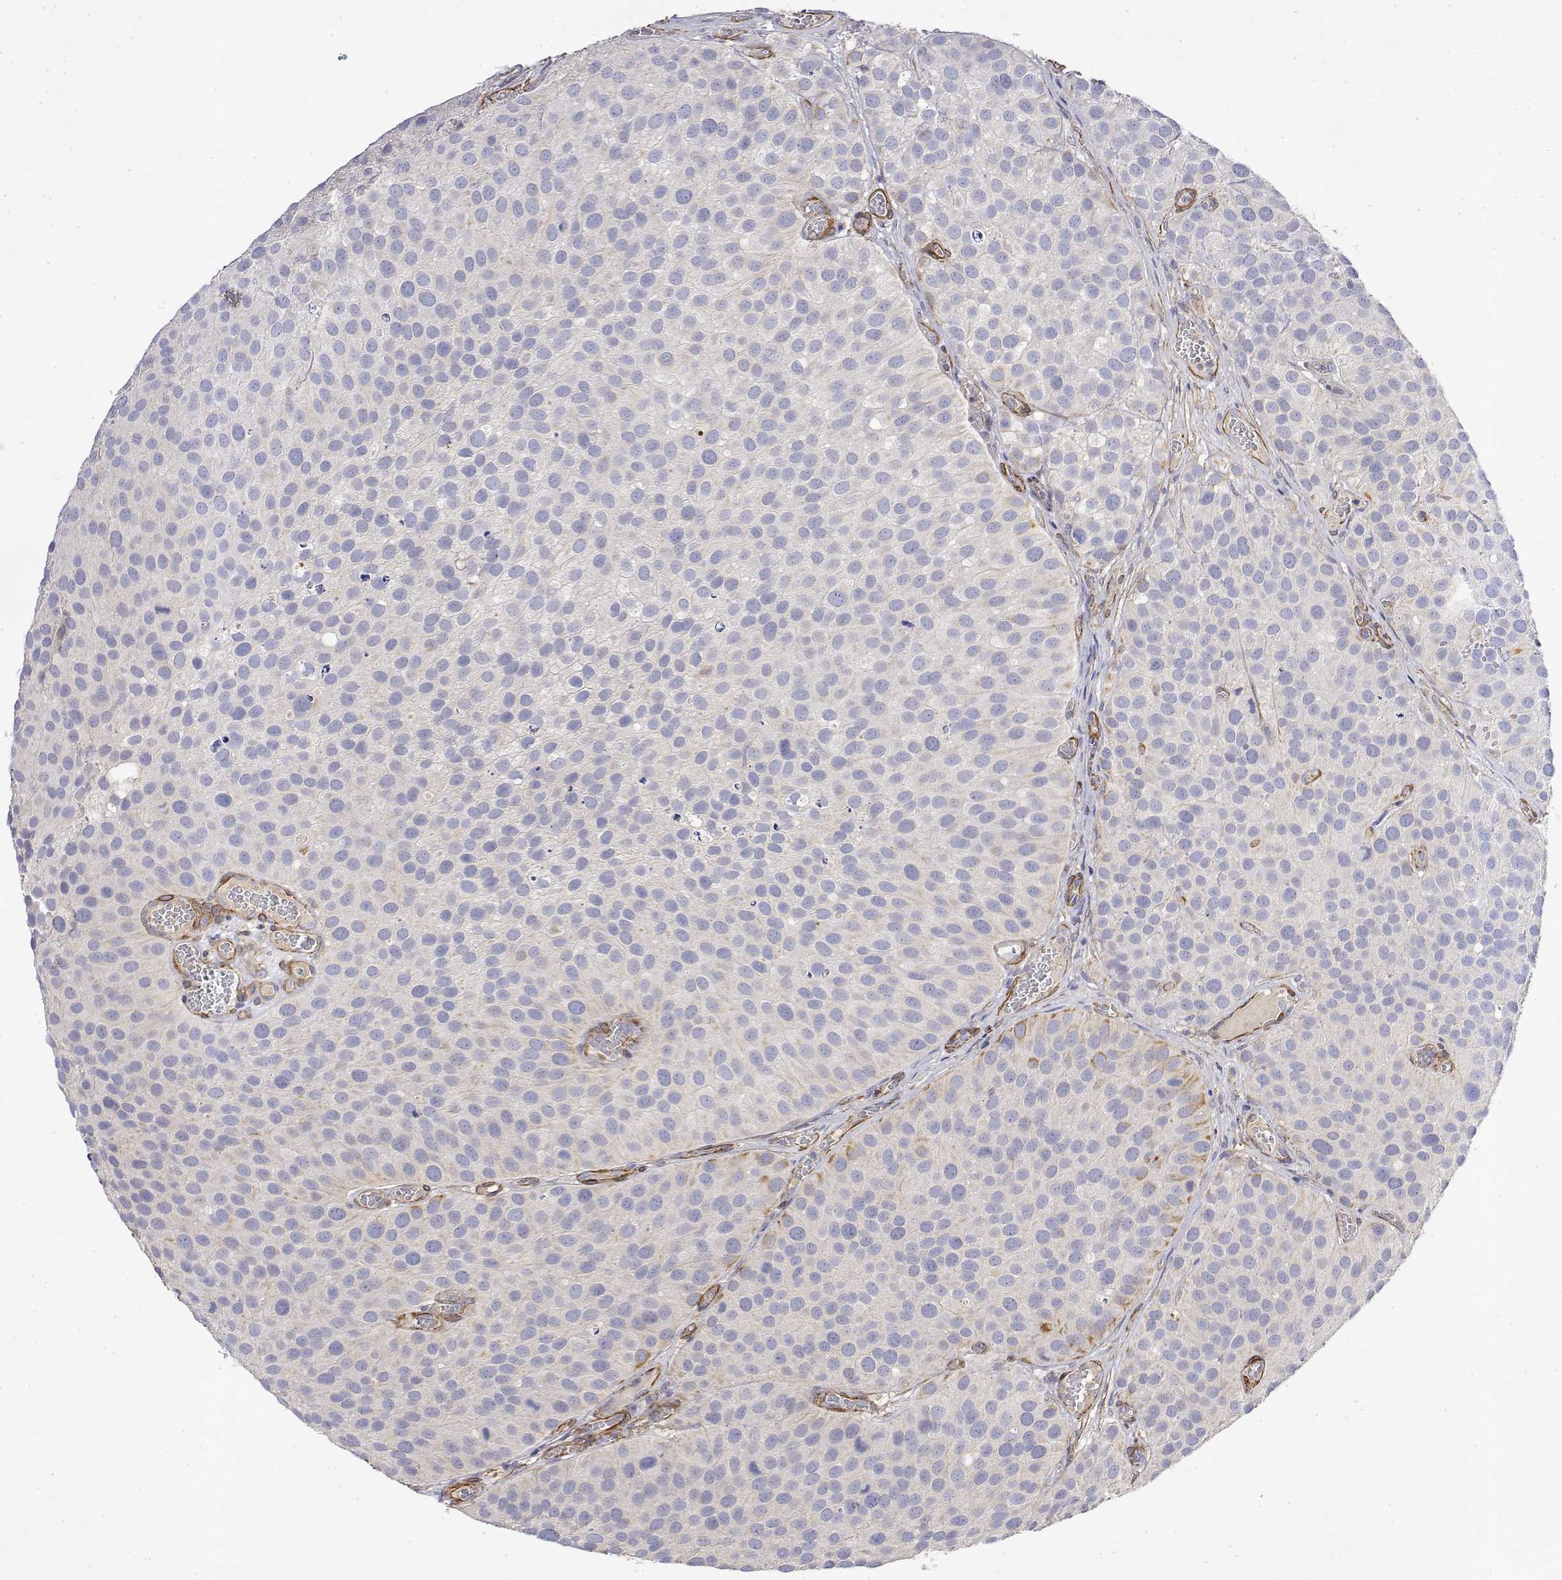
{"staining": {"intensity": "negative", "quantity": "none", "location": "none"}, "tissue": "urothelial cancer", "cell_type": "Tumor cells", "image_type": "cancer", "snomed": [{"axis": "morphology", "description": "Urothelial carcinoma, Low grade"}, {"axis": "topography", "description": "Urinary bladder"}], "caption": "Photomicrograph shows no protein positivity in tumor cells of low-grade urothelial carcinoma tissue.", "gene": "SOWAHD", "patient": {"sex": "female", "age": 69}}